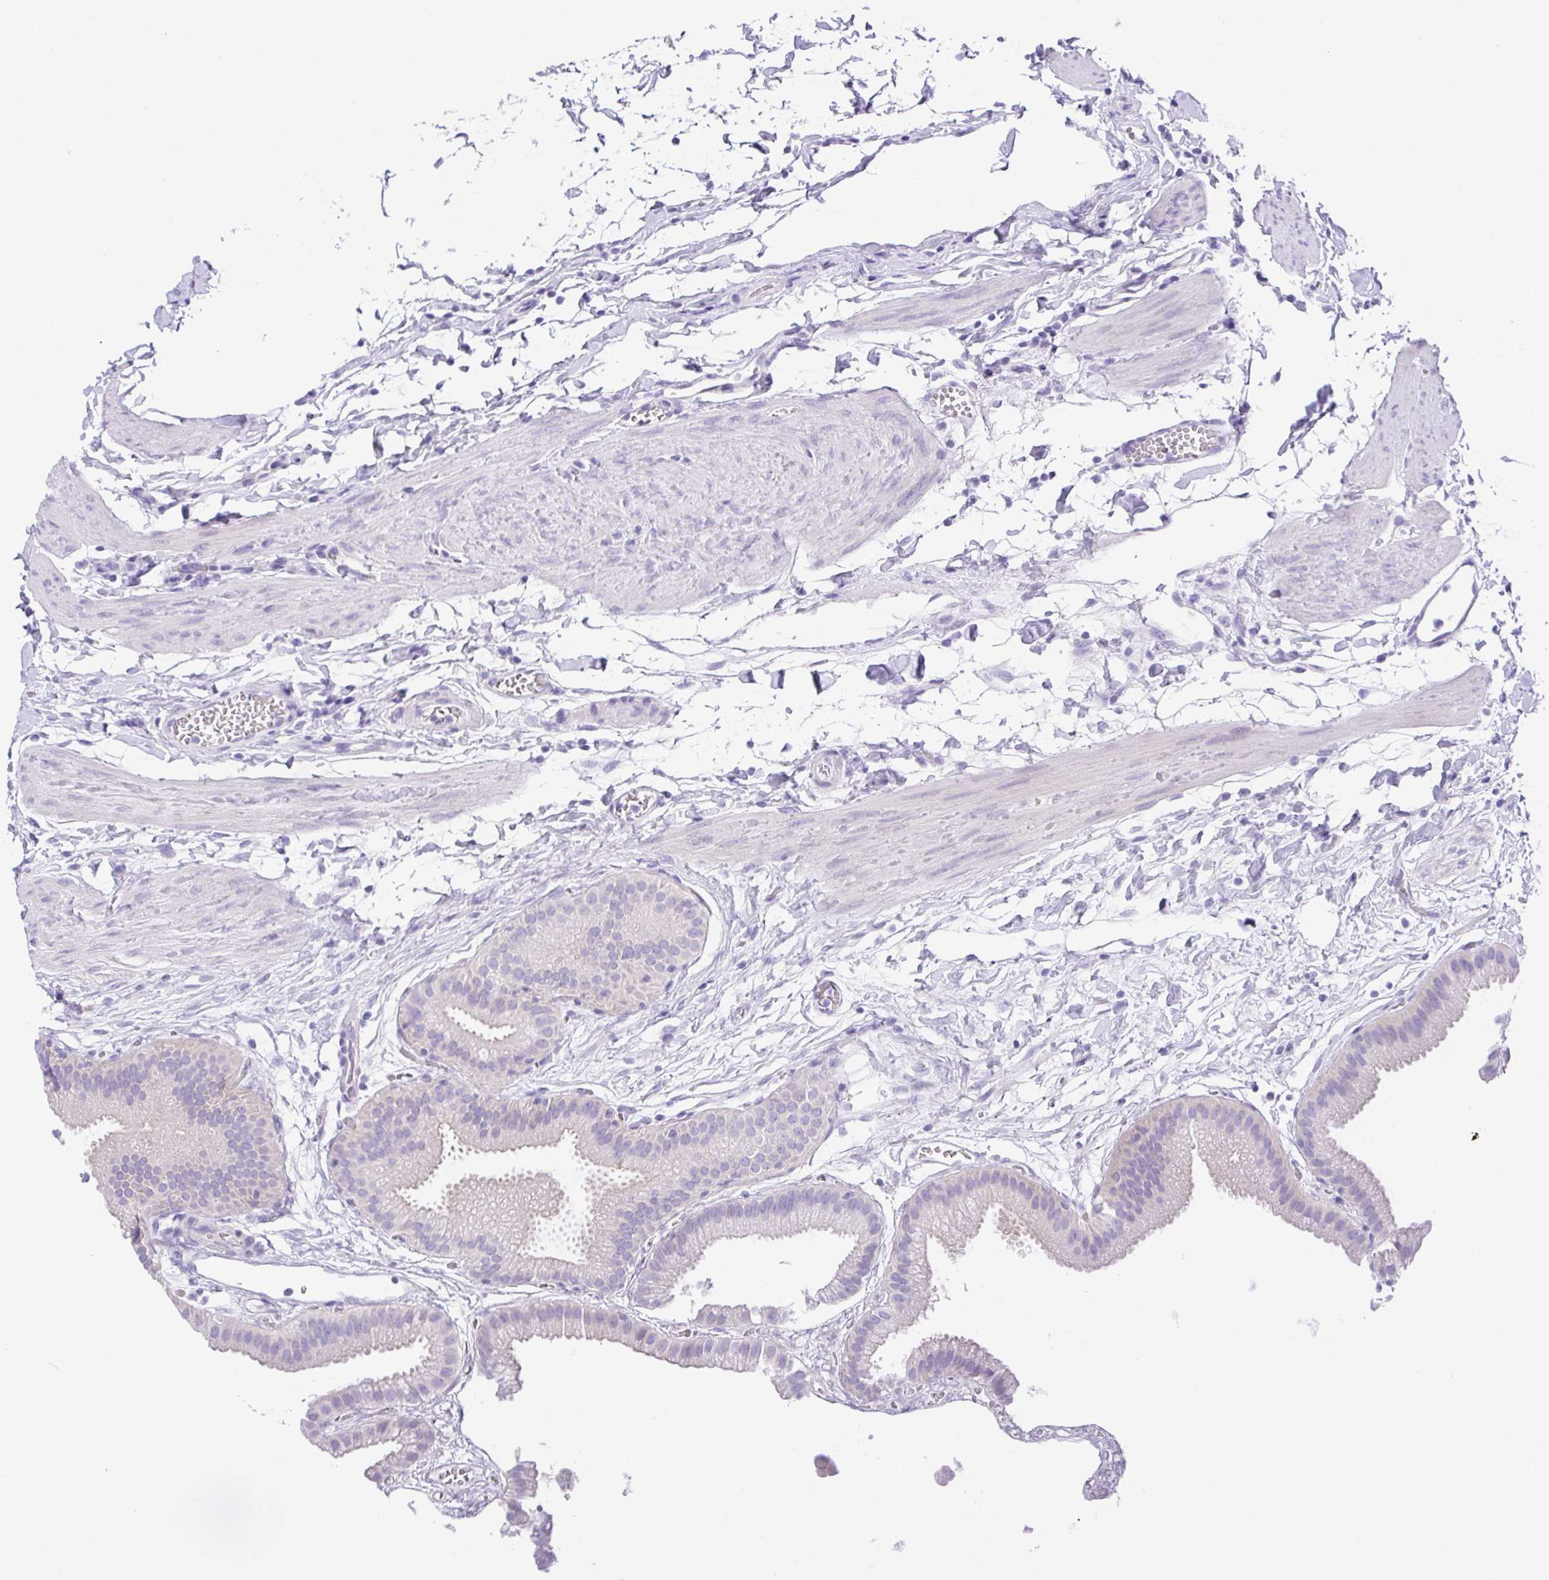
{"staining": {"intensity": "negative", "quantity": "none", "location": "none"}, "tissue": "gallbladder", "cell_type": "Glandular cells", "image_type": "normal", "snomed": [{"axis": "morphology", "description": "Normal tissue, NOS"}, {"axis": "topography", "description": "Gallbladder"}], "caption": "The immunohistochemistry (IHC) photomicrograph has no significant positivity in glandular cells of gallbladder. (DAB (3,3'-diaminobenzidine) IHC with hematoxylin counter stain).", "gene": "LUZP4", "patient": {"sex": "female", "age": 63}}